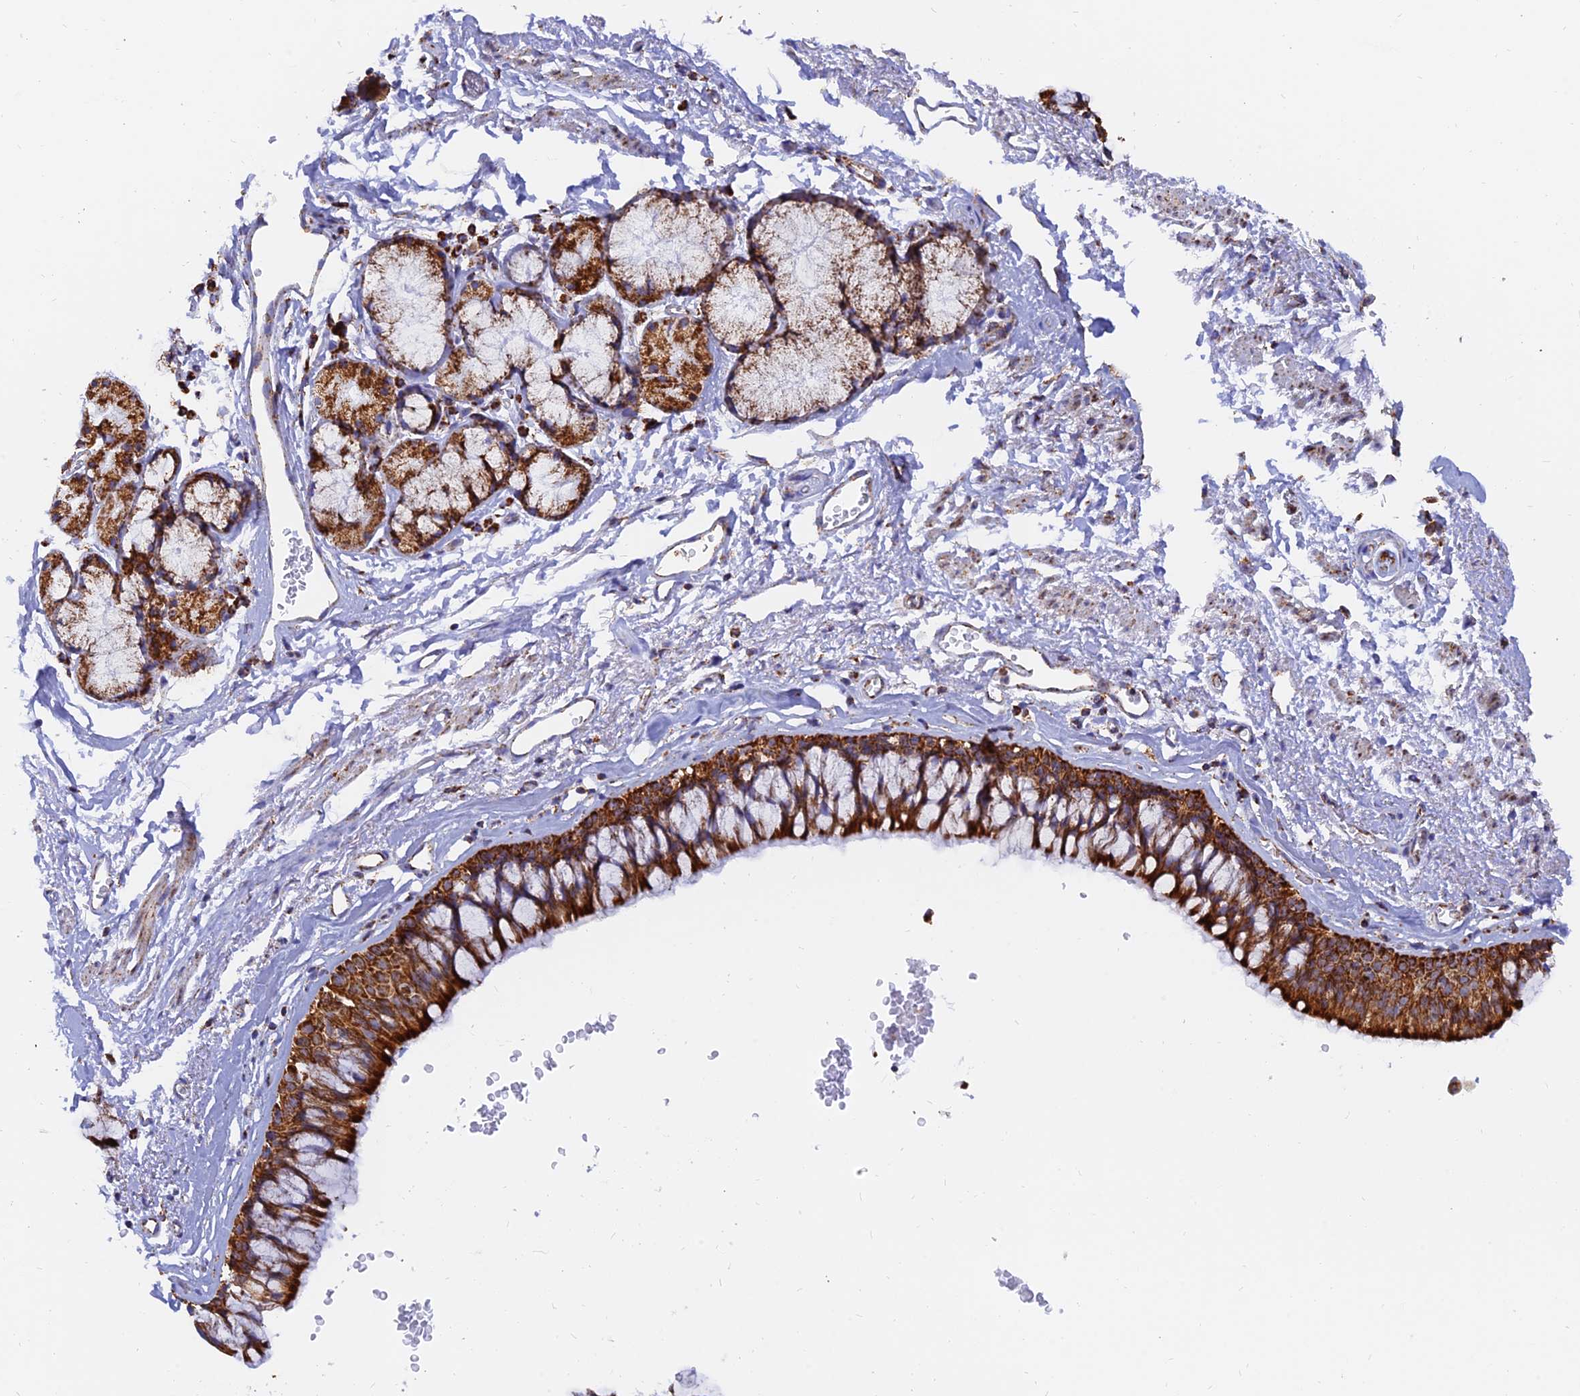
{"staining": {"intensity": "strong", "quantity": ">75%", "location": "cytoplasmic/membranous"}, "tissue": "bronchus", "cell_type": "Respiratory epithelial cells", "image_type": "normal", "snomed": [{"axis": "morphology", "description": "Normal tissue, NOS"}, {"axis": "morphology", "description": "Inflammation, NOS"}, {"axis": "topography", "description": "Cartilage tissue"}, {"axis": "topography", "description": "Bronchus"}, {"axis": "topography", "description": "Lung"}], "caption": "The micrograph displays staining of normal bronchus, revealing strong cytoplasmic/membranous protein positivity (brown color) within respiratory epithelial cells.", "gene": "NDUFB6", "patient": {"sex": "female", "age": 64}}